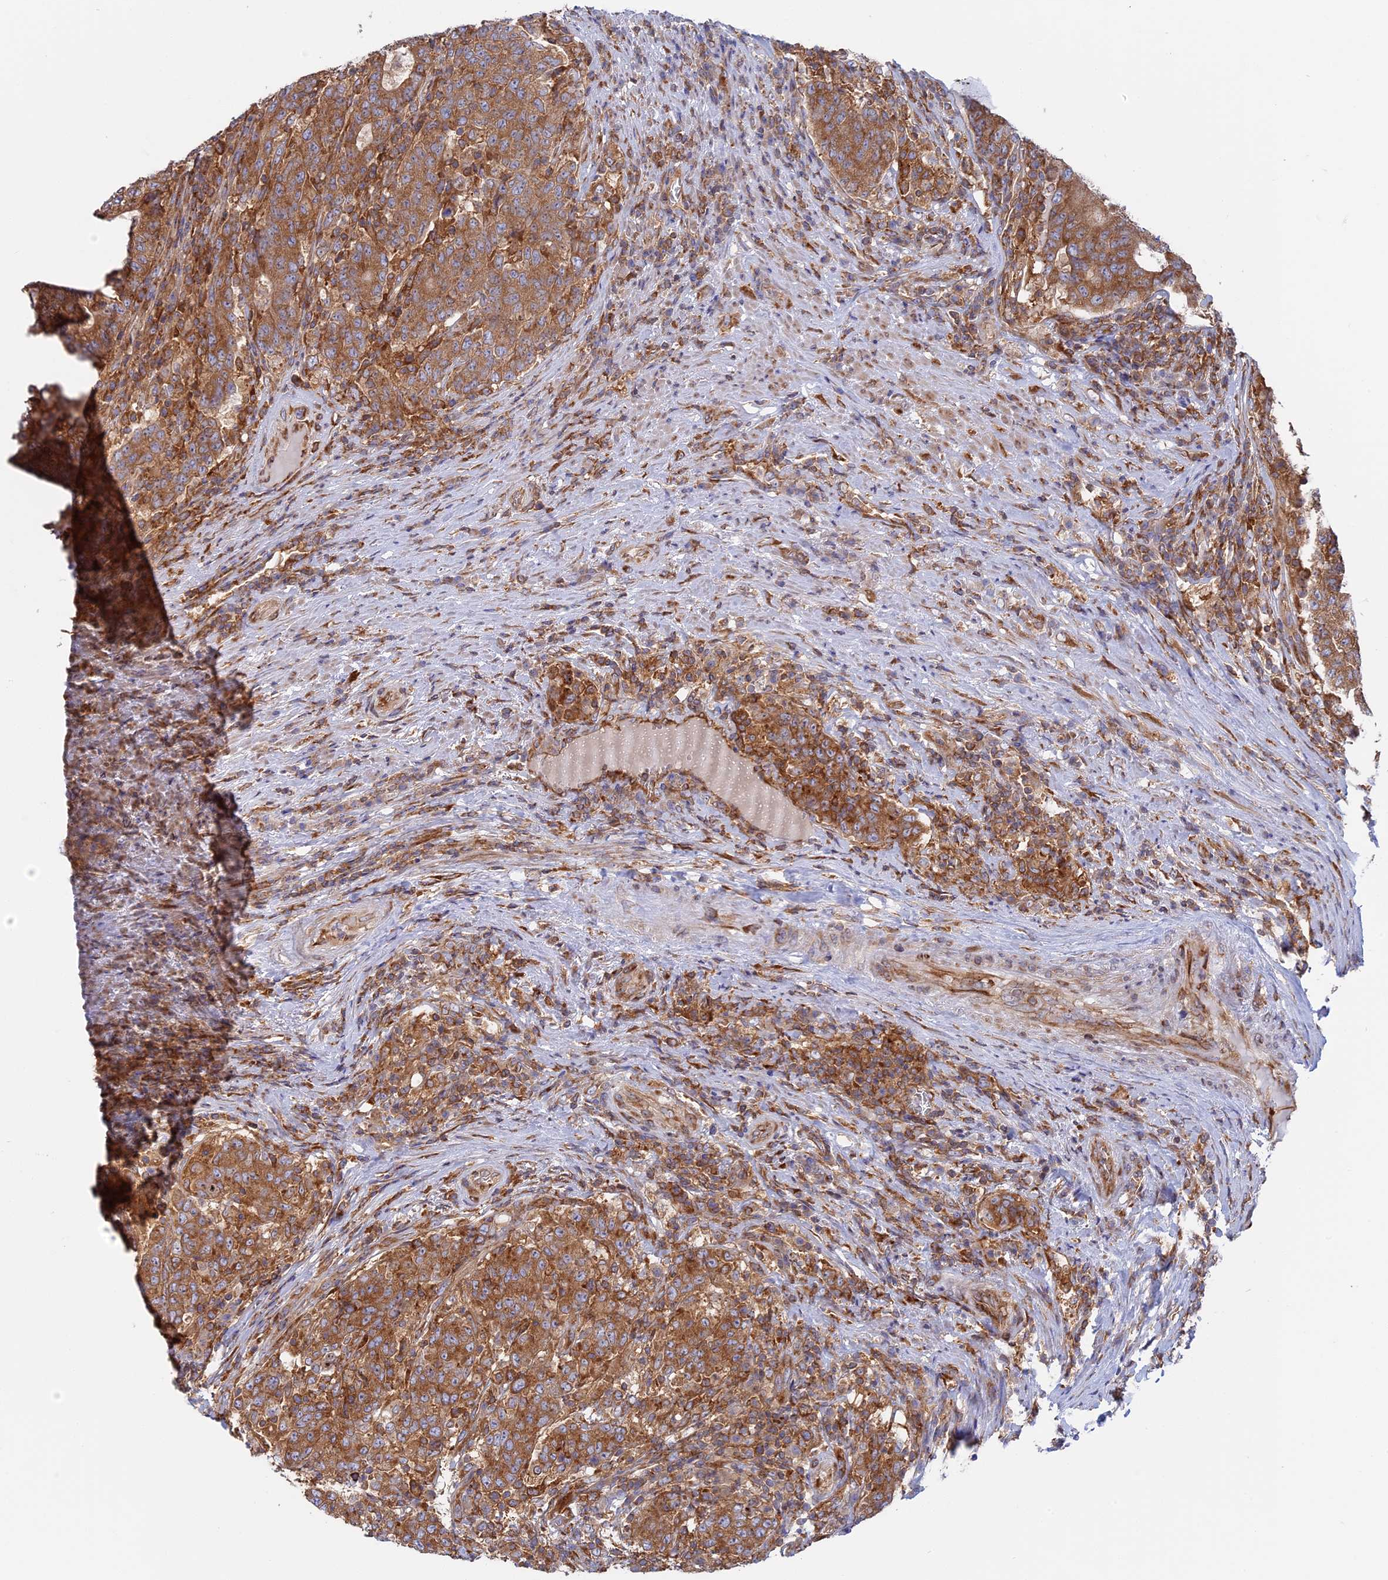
{"staining": {"intensity": "moderate", "quantity": ">75%", "location": "cytoplasmic/membranous"}, "tissue": "colorectal cancer", "cell_type": "Tumor cells", "image_type": "cancer", "snomed": [{"axis": "morphology", "description": "Adenocarcinoma, NOS"}, {"axis": "topography", "description": "Colon"}], "caption": "Colorectal cancer (adenocarcinoma) stained with a protein marker exhibits moderate staining in tumor cells.", "gene": "GMIP", "patient": {"sex": "female", "age": 75}}